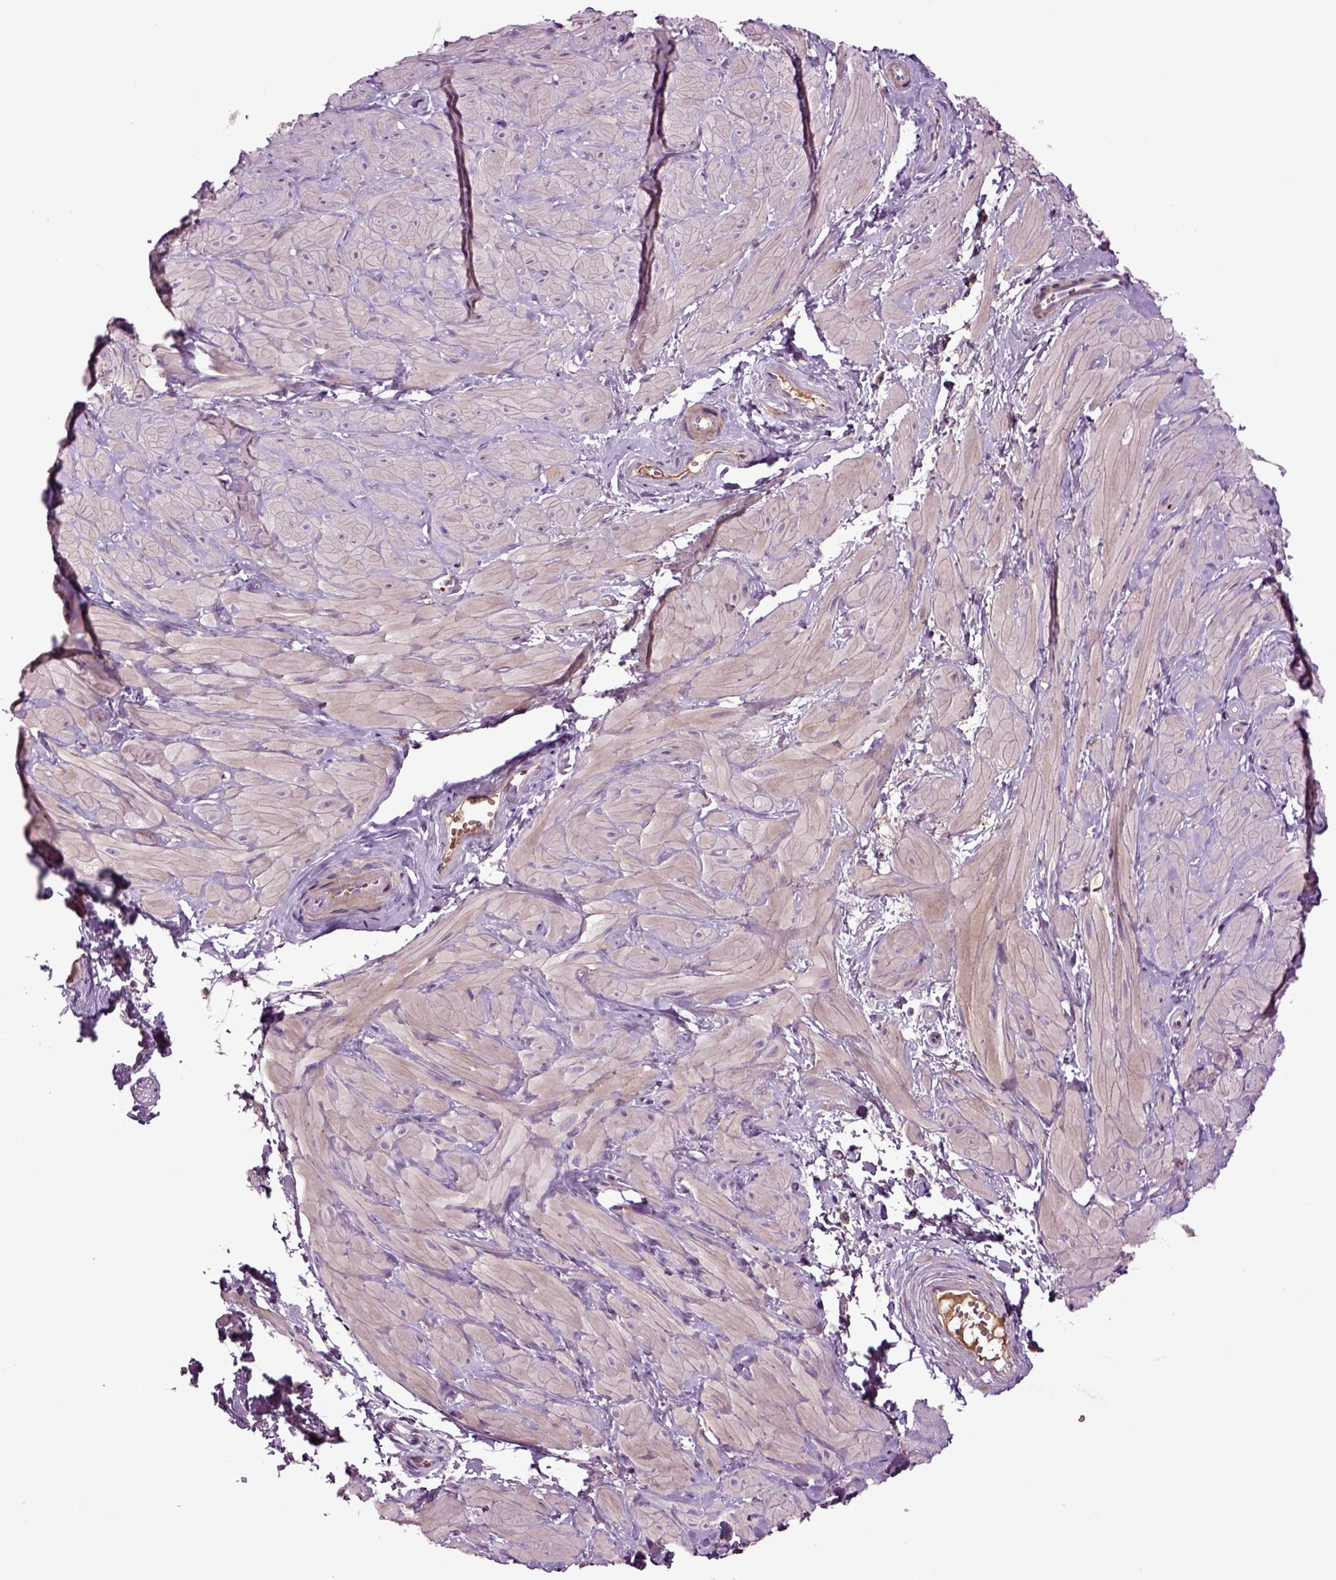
{"staining": {"intensity": "negative", "quantity": "none", "location": "none"}, "tissue": "adipose tissue", "cell_type": "Adipocytes", "image_type": "normal", "snomed": [{"axis": "morphology", "description": "Normal tissue, NOS"}, {"axis": "topography", "description": "Smooth muscle"}, {"axis": "topography", "description": "Peripheral nerve tissue"}], "caption": "Immunohistochemistry of normal adipose tissue demonstrates no expression in adipocytes. (DAB immunohistochemistry (IHC) with hematoxylin counter stain).", "gene": "SPON1", "patient": {"sex": "male", "age": 22}}